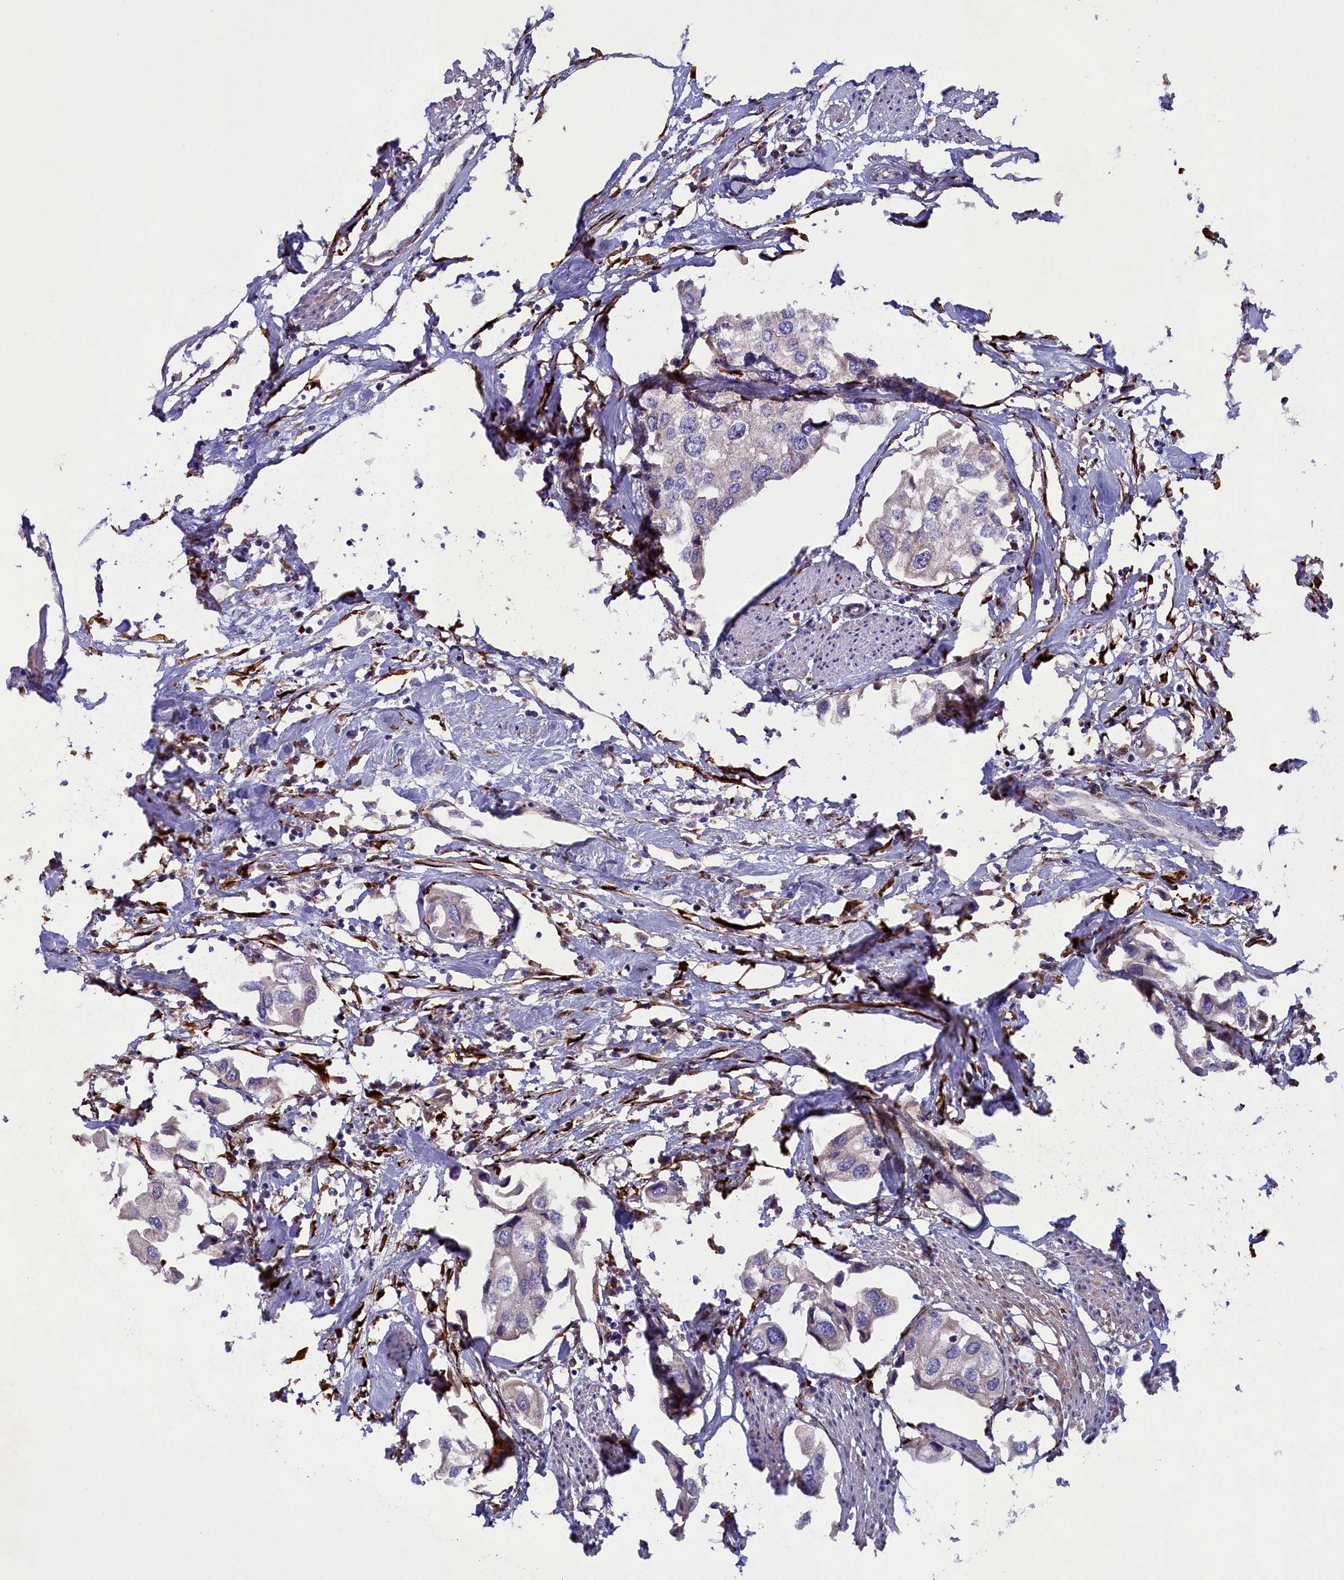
{"staining": {"intensity": "negative", "quantity": "none", "location": "none"}, "tissue": "urothelial cancer", "cell_type": "Tumor cells", "image_type": "cancer", "snomed": [{"axis": "morphology", "description": "Urothelial carcinoma, High grade"}, {"axis": "topography", "description": "Urinary bladder"}], "caption": "There is no significant staining in tumor cells of high-grade urothelial carcinoma.", "gene": "ARRDC4", "patient": {"sex": "male", "age": 64}}